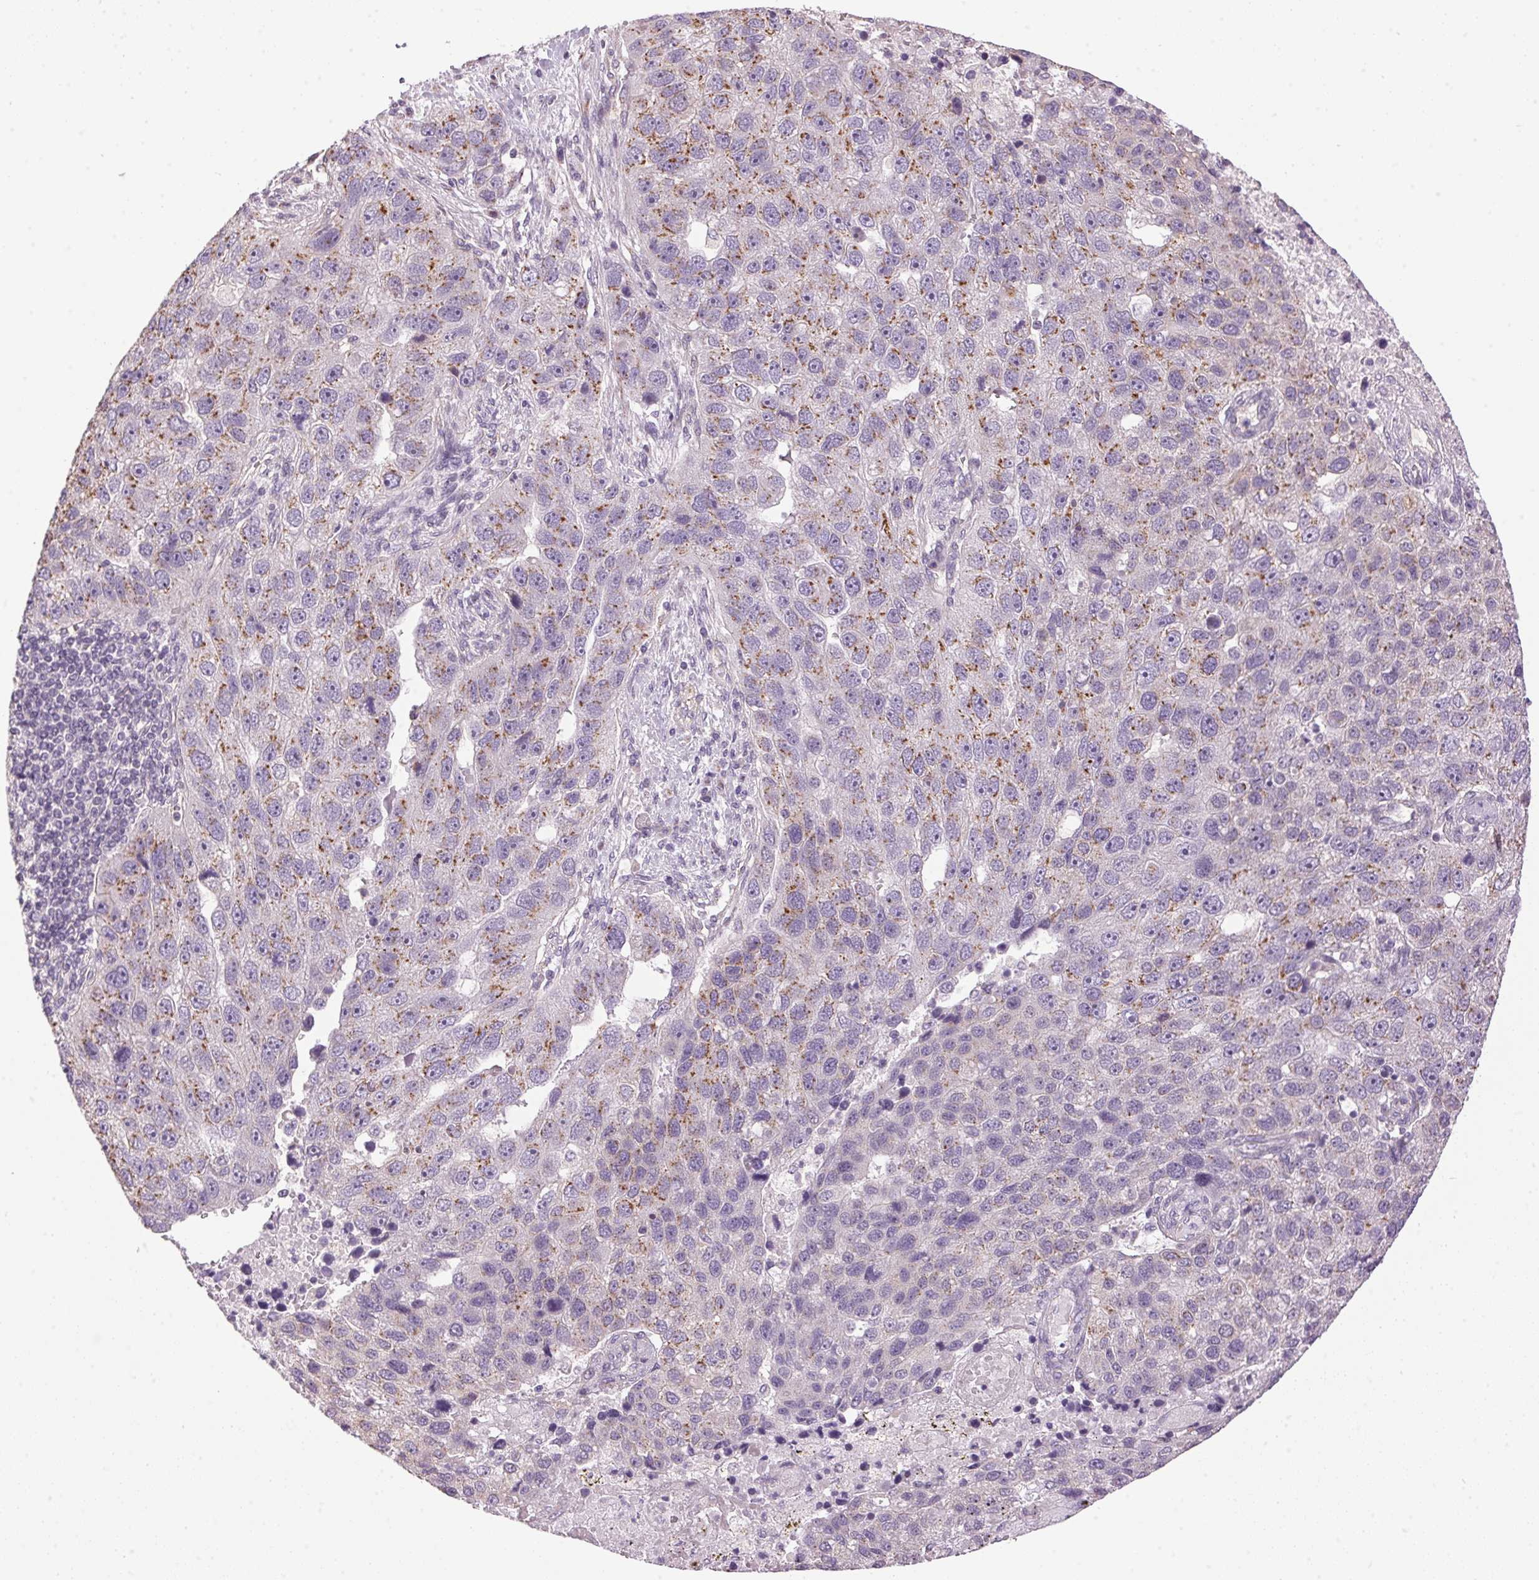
{"staining": {"intensity": "moderate", "quantity": "25%-75%", "location": "cytoplasmic/membranous"}, "tissue": "pancreatic cancer", "cell_type": "Tumor cells", "image_type": "cancer", "snomed": [{"axis": "morphology", "description": "Adenocarcinoma, NOS"}, {"axis": "topography", "description": "Pancreas"}], "caption": "Pancreatic adenocarcinoma stained with DAB immunohistochemistry exhibits medium levels of moderate cytoplasmic/membranous positivity in about 25%-75% of tumor cells.", "gene": "GOLPH3", "patient": {"sex": "female", "age": 61}}